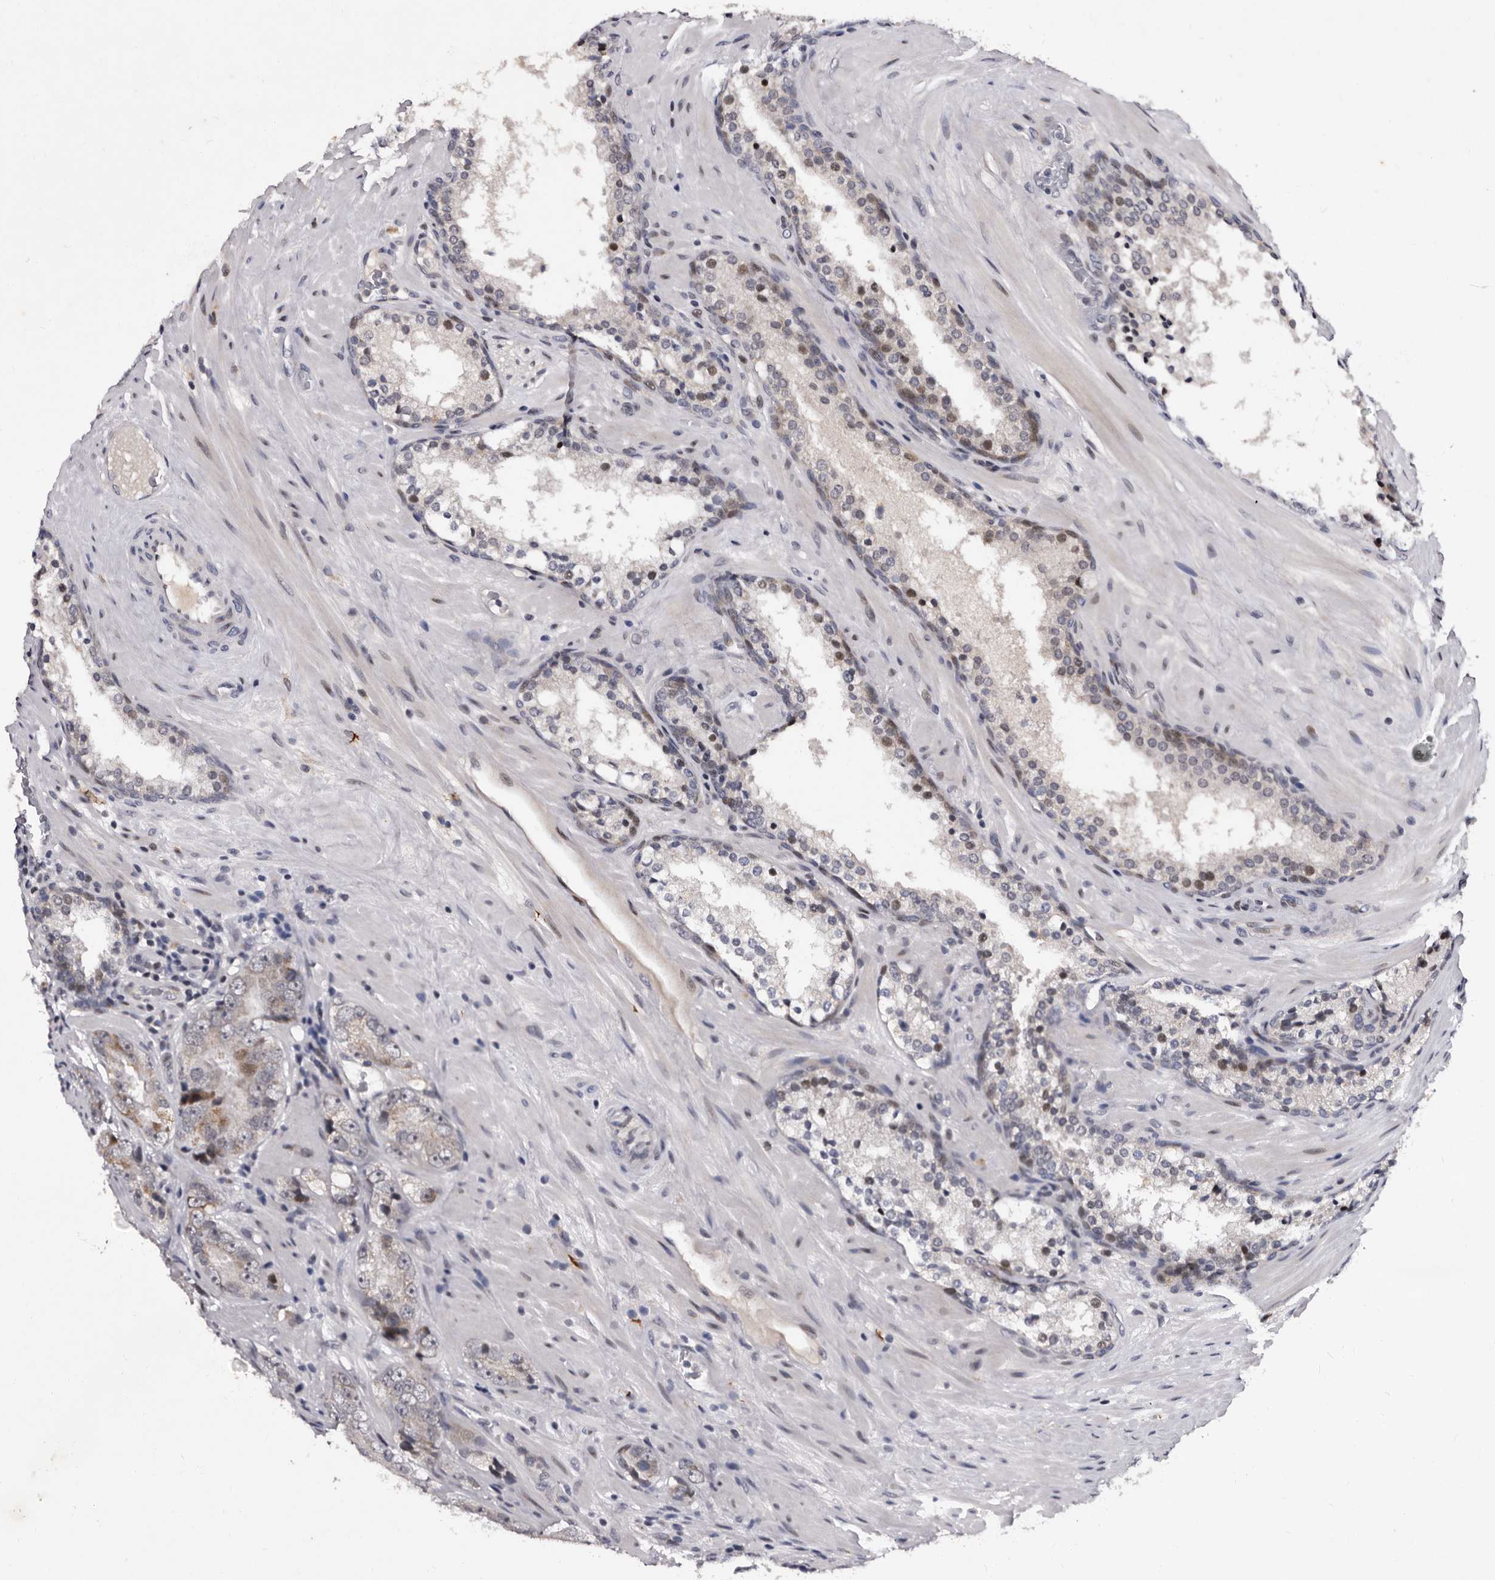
{"staining": {"intensity": "negative", "quantity": "none", "location": "none"}, "tissue": "prostate cancer", "cell_type": "Tumor cells", "image_type": "cancer", "snomed": [{"axis": "morphology", "description": "Adenocarcinoma, High grade"}, {"axis": "topography", "description": "Prostate"}], "caption": "Immunohistochemistry (IHC) histopathology image of neoplastic tissue: human prostate cancer stained with DAB reveals no significant protein positivity in tumor cells.", "gene": "TNKS", "patient": {"sex": "male", "age": 56}}